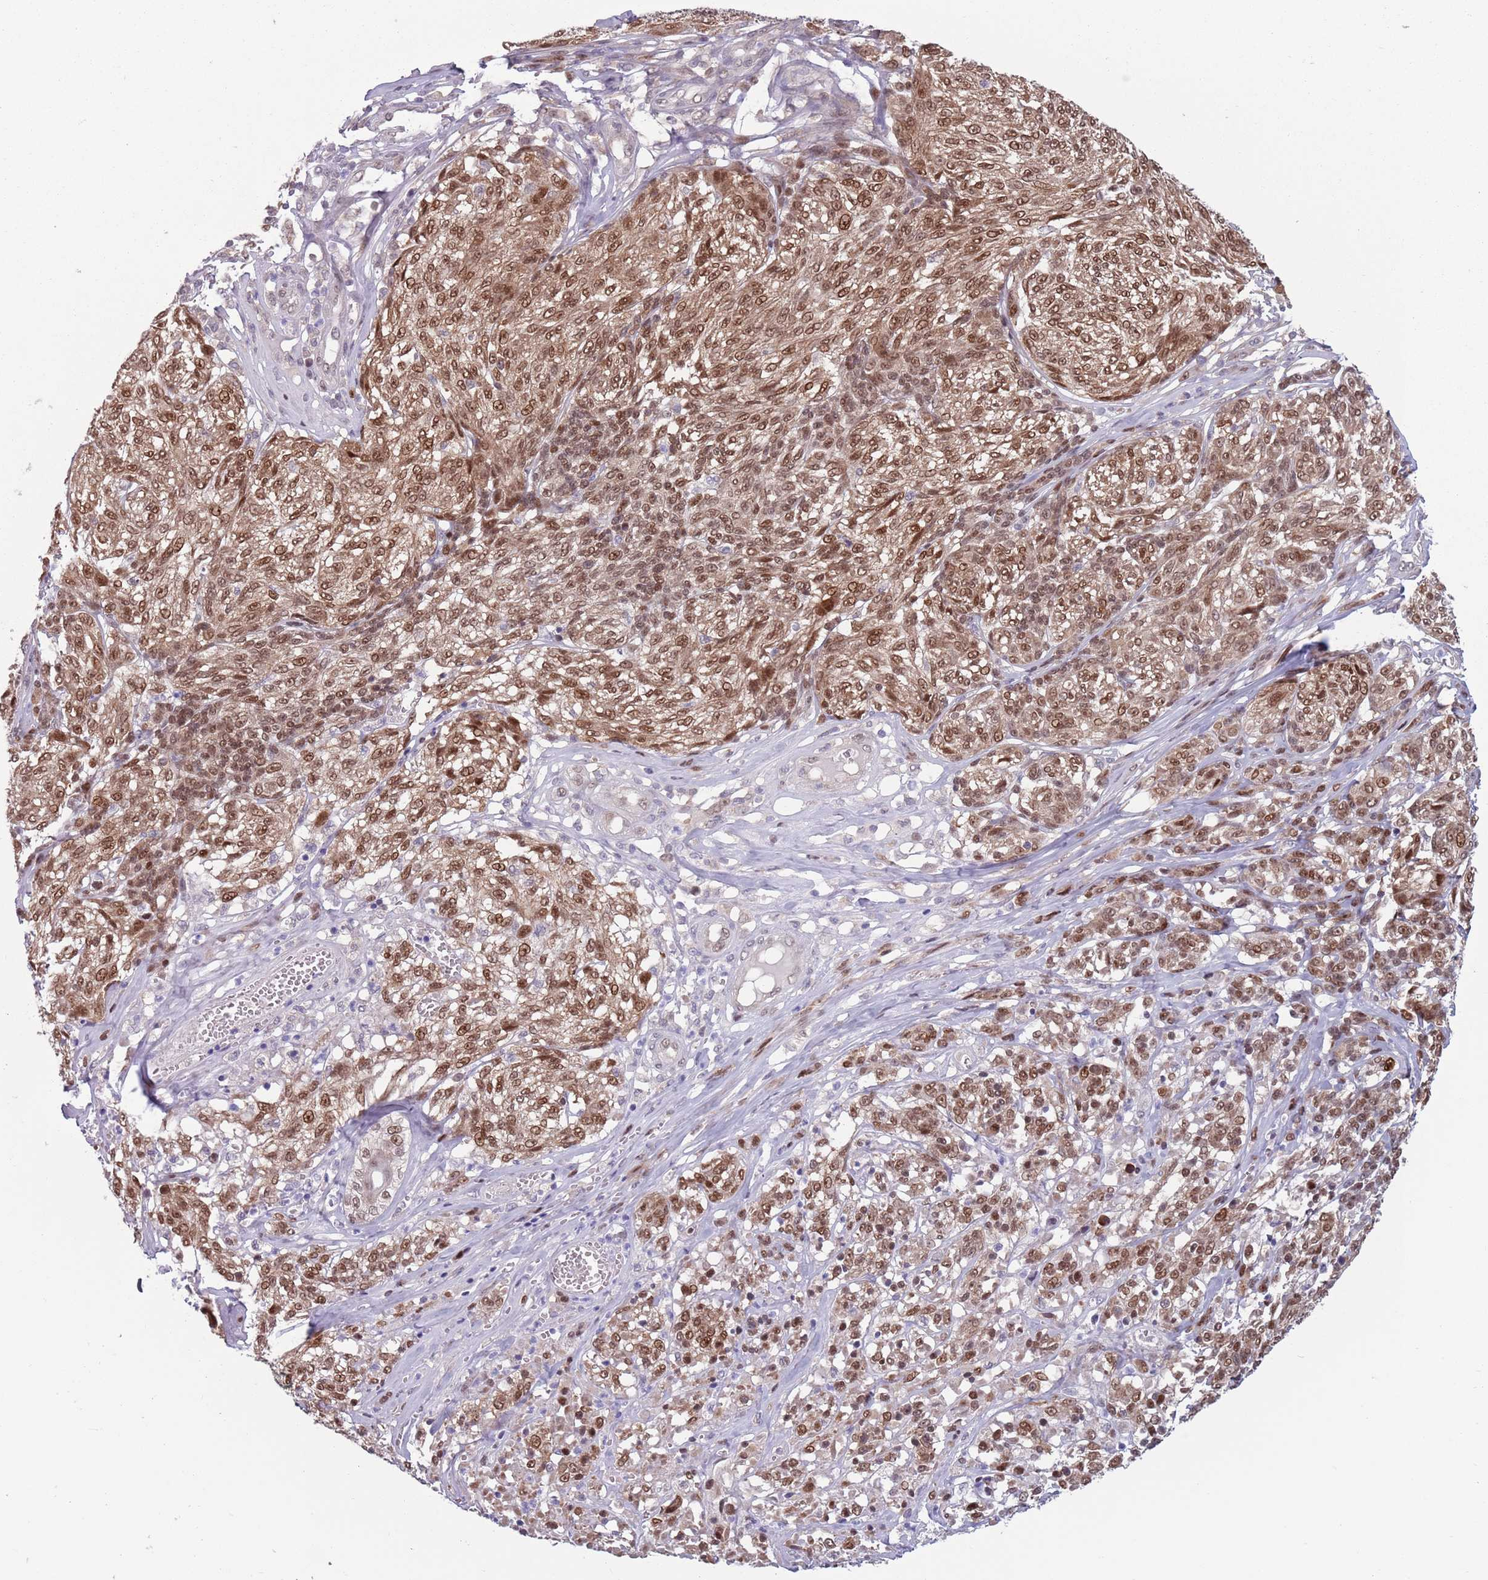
{"staining": {"intensity": "moderate", "quantity": ">75%", "location": "nuclear"}, "tissue": "melanoma", "cell_type": "Tumor cells", "image_type": "cancer", "snomed": [{"axis": "morphology", "description": "Malignant melanoma, NOS"}, {"axis": "topography", "description": "Skin"}], "caption": "This is an image of immunohistochemistry (IHC) staining of melanoma, which shows moderate expression in the nuclear of tumor cells.", "gene": "CLNS1A", "patient": {"sex": "female", "age": 63}}